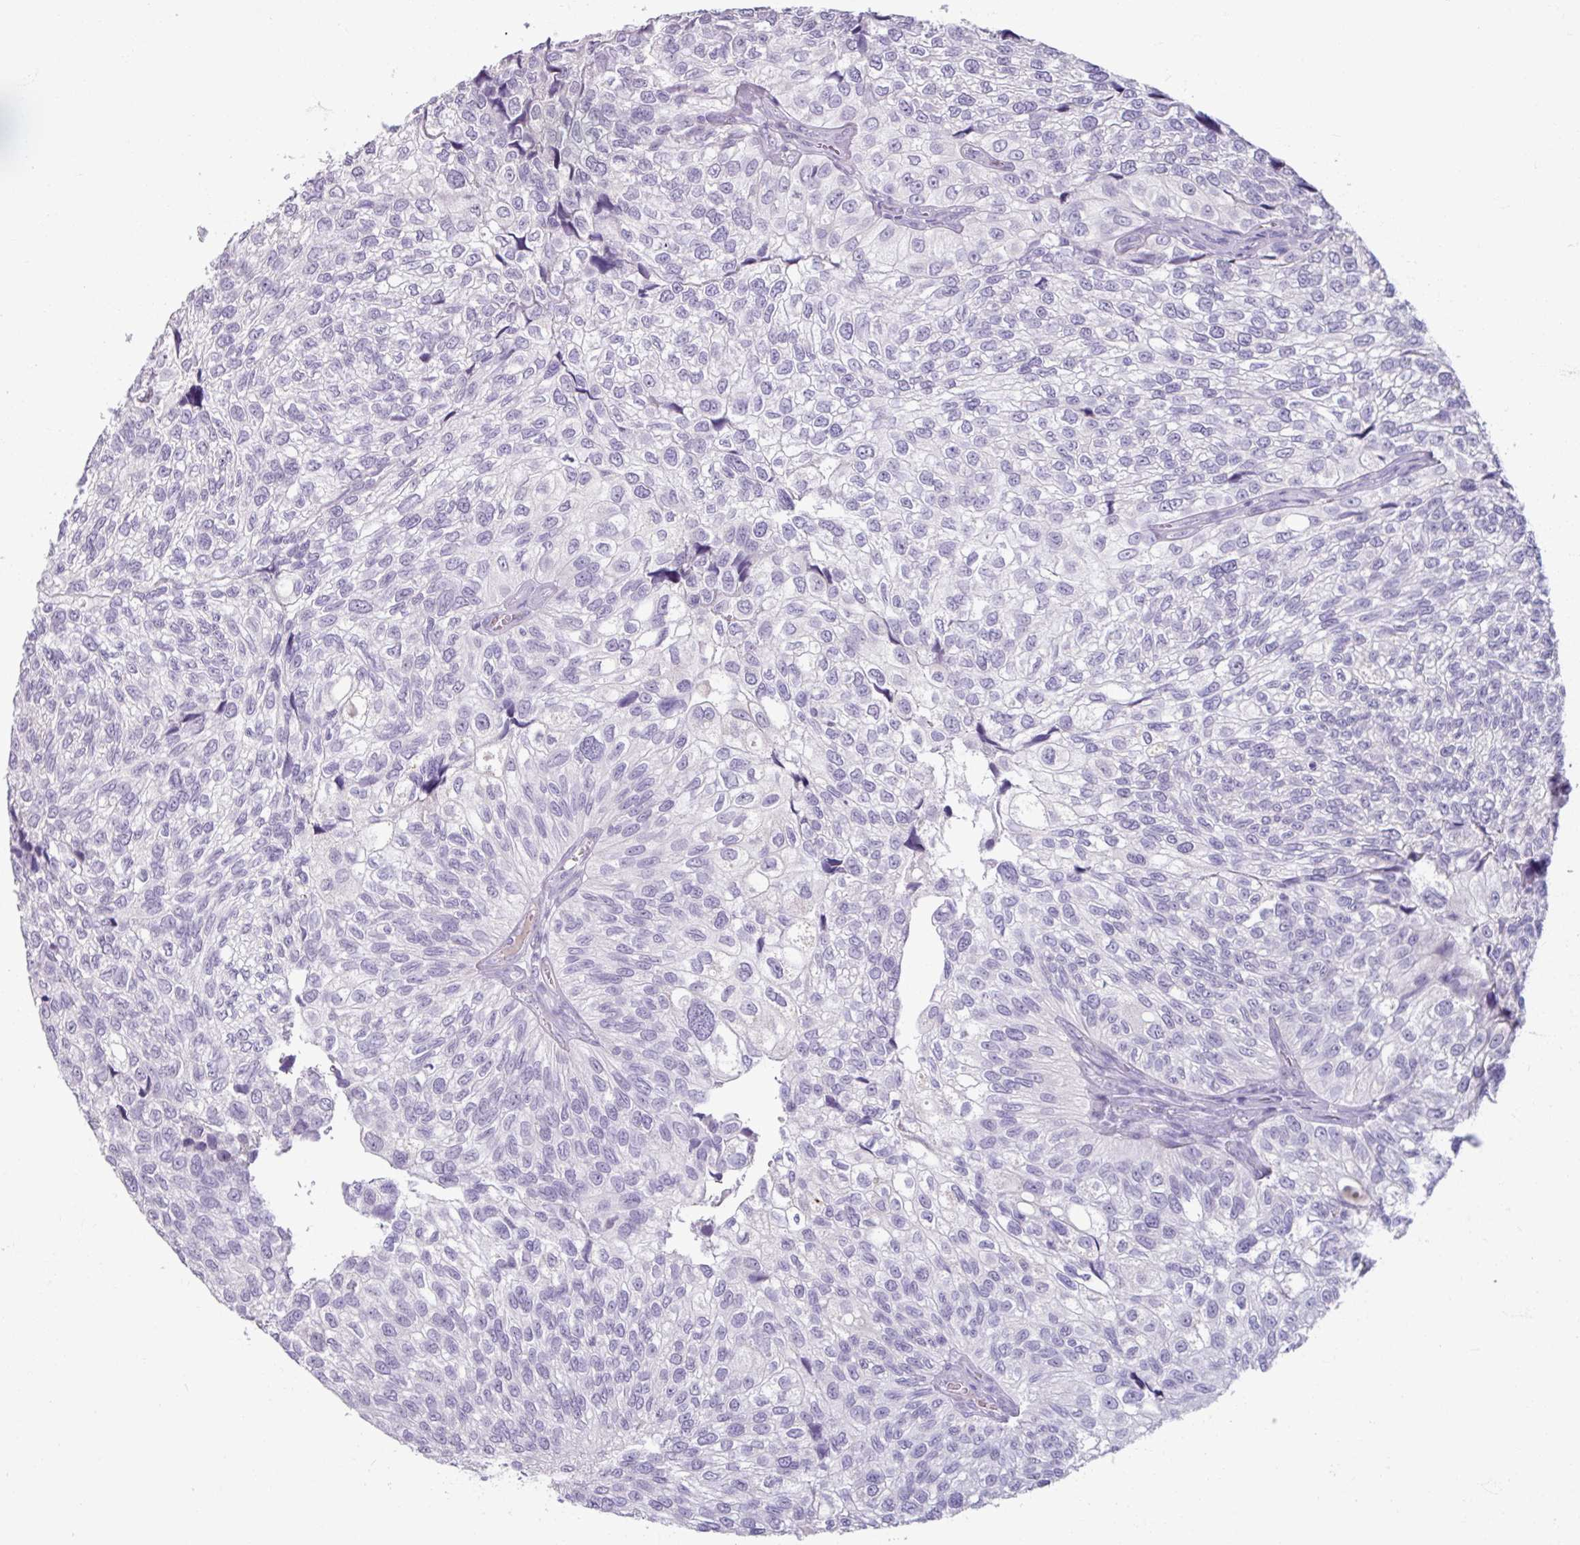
{"staining": {"intensity": "negative", "quantity": "none", "location": "none"}, "tissue": "urothelial cancer", "cell_type": "Tumor cells", "image_type": "cancer", "snomed": [{"axis": "morphology", "description": "Urothelial carcinoma, NOS"}, {"axis": "topography", "description": "Urinary bladder"}], "caption": "An image of human transitional cell carcinoma is negative for staining in tumor cells.", "gene": "SLC27A5", "patient": {"sex": "male", "age": 87}}